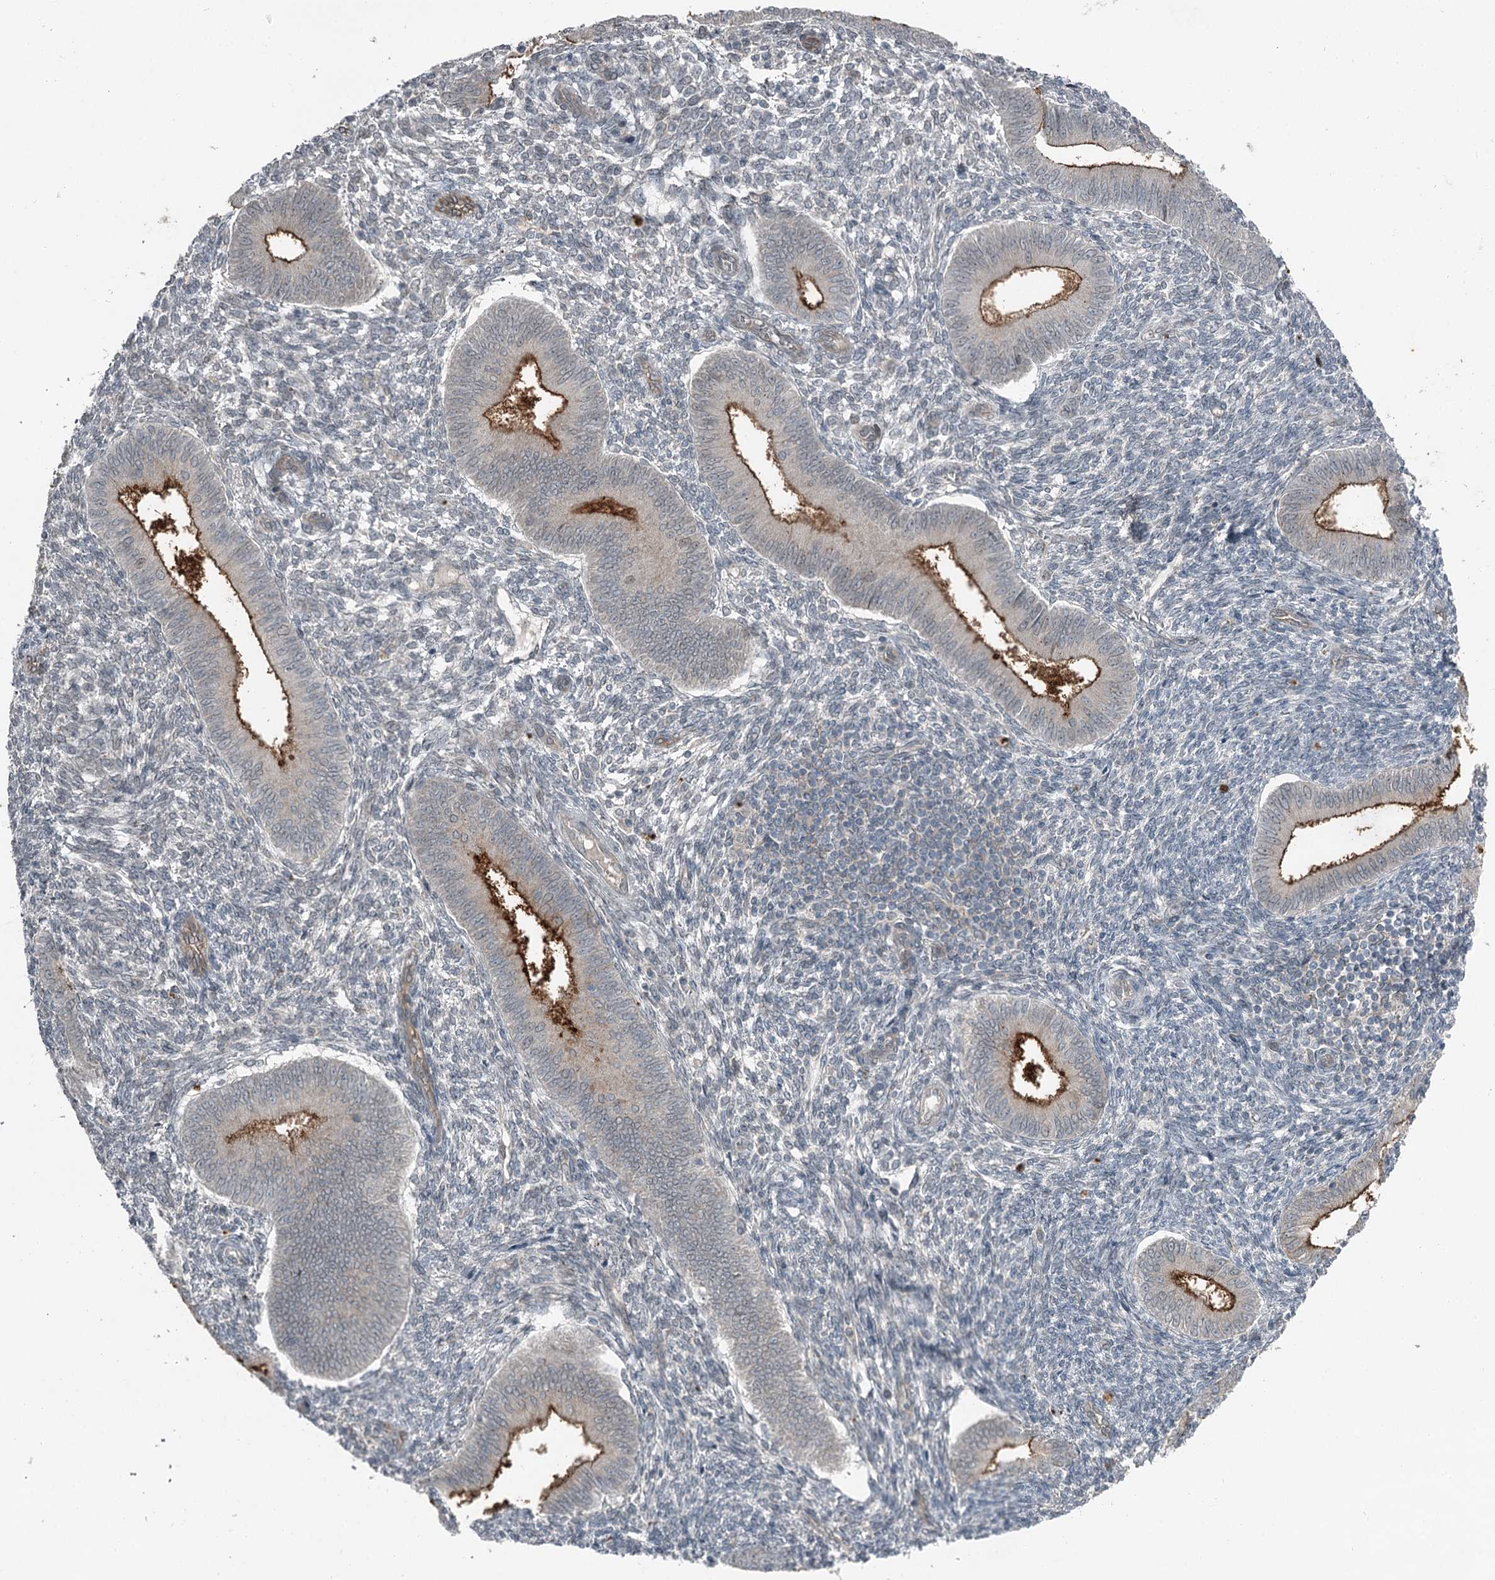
{"staining": {"intensity": "negative", "quantity": "none", "location": "none"}, "tissue": "endometrium", "cell_type": "Cells in endometrial stroma", "image_type": "normal", "snomed": [{"axis": "morphology", "description": "Normal tissue, NOS"}, {"axis": "topography", "description": "Uterus"}, {"axis": "topography", "description": "Endometrium"}], "caption": "DAB (3,3'-diaminobenzidine) immunohistochemical staining of unremarkable human endometrium reveals no significant positivity in cells in endometrial stroma.", "gene": "SLC39A8", "patient": {"sex": "female", "age": 48}}